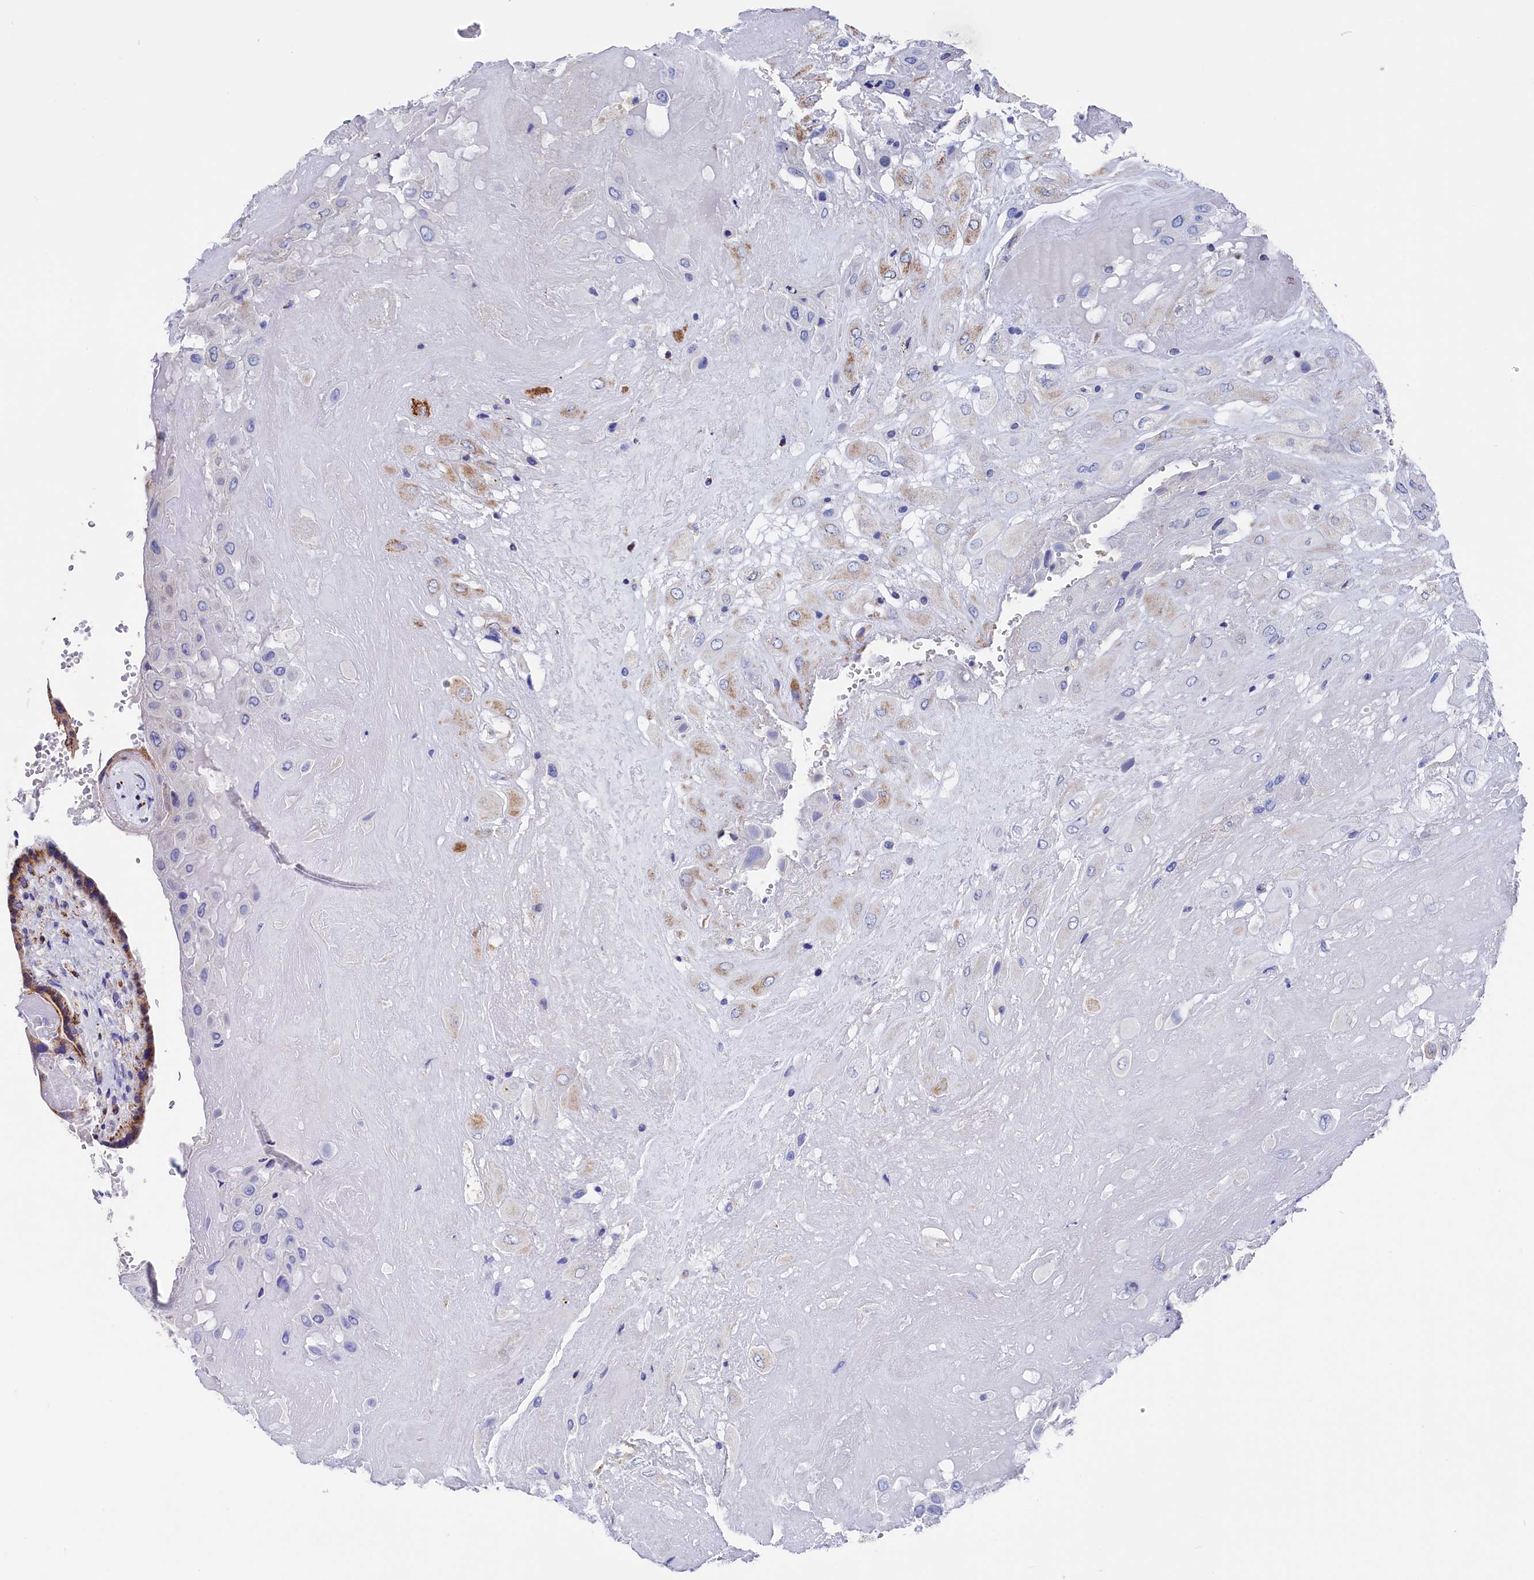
{"staining": {"intensity": "weak", "quantity": "<25%", "location": "cytoplasmic/membranous"}, "tissue": "placenta", "cell_type": "Decidual cells", "image_type": "normal", "snomed": [{"axis": "morphology", "description": "Normal tissue, NOS"}, {"axis": "topography", "description": "Placenta"}], "caption": "IHC histopathology image of benign placenta: placenta stained with DAB (3,3'-diaminobenzidine) reveals no significant protein staining in decidual cells. The staining is performed using DAB (3,3'-diaminobenzidine) brown chromogen with nuclei counter-stained in using hematoxylin.", "gene": "MMAB", "patient": {"sex": "female", "age": 37}}